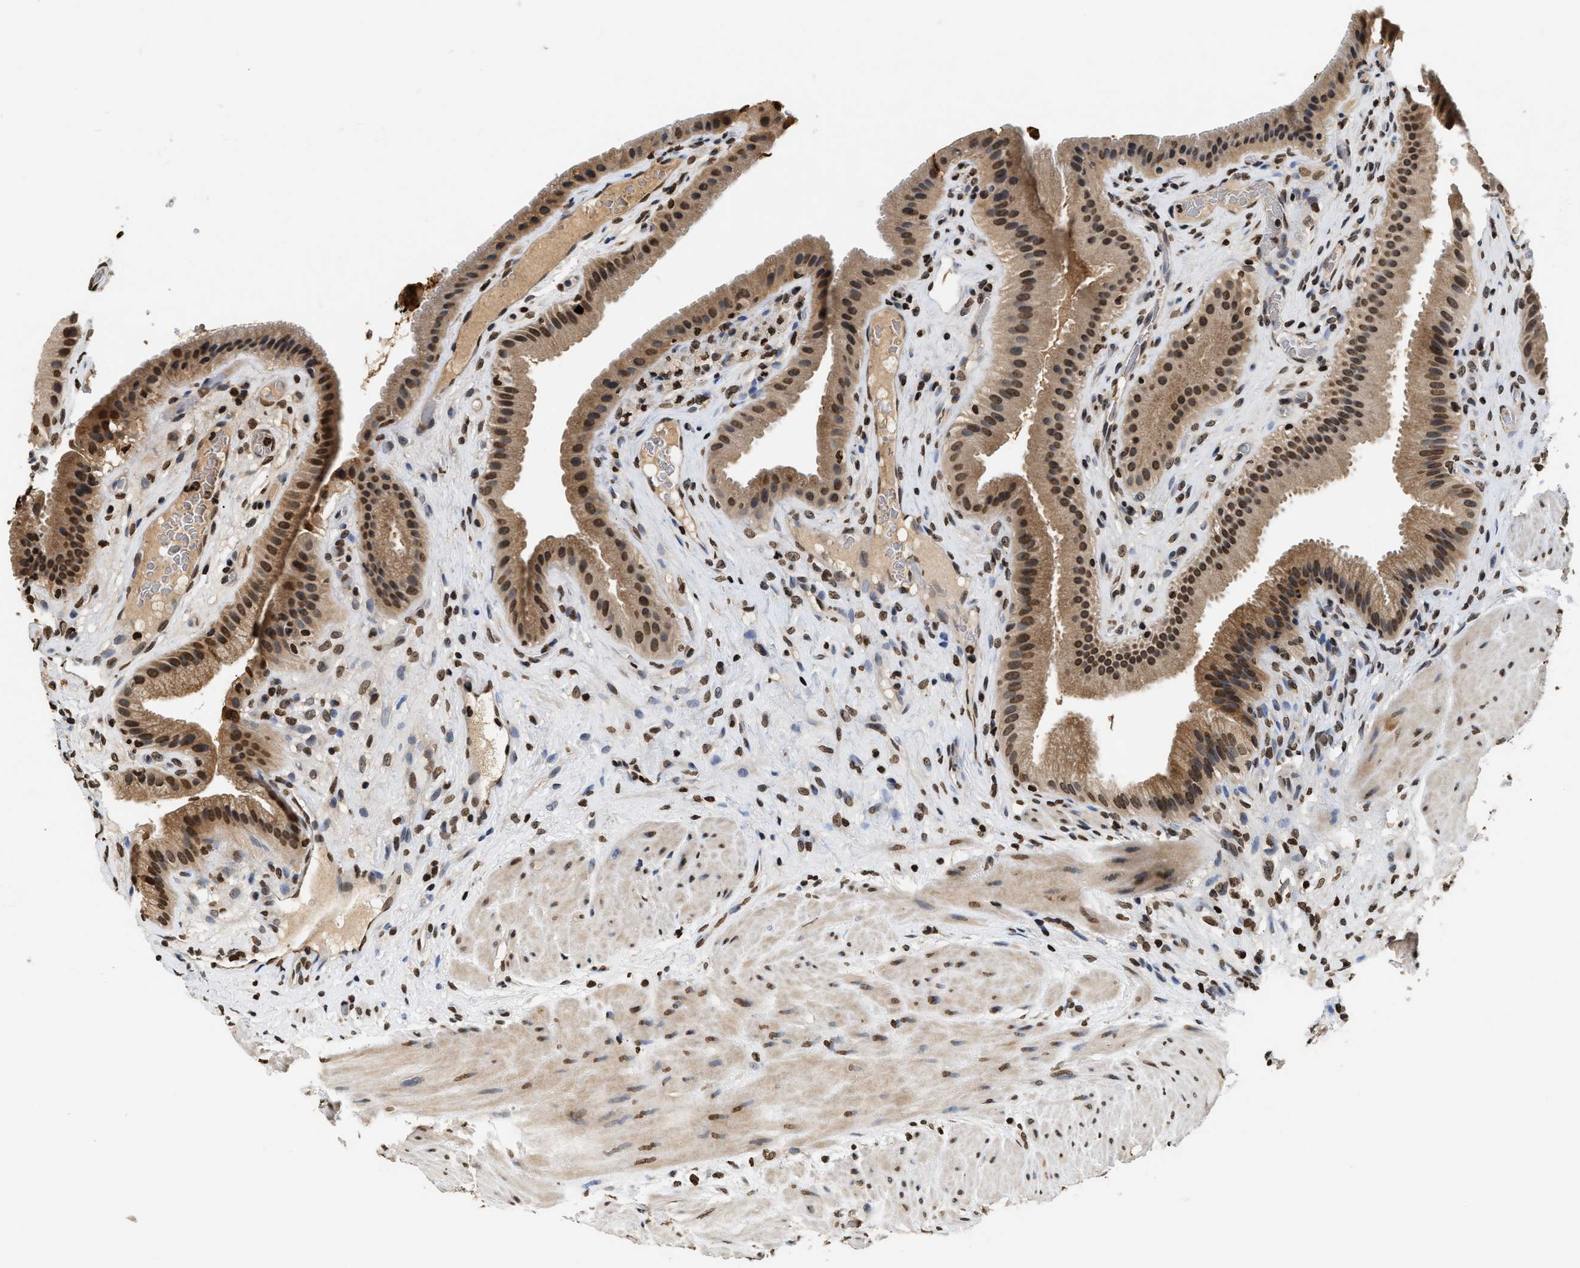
{"staining": {"intensity": "strong", "quantity": ">75%", "location": "cytoplasmic/membranous,nuclear"}, "tissue": "gallbladder", "cell_type": "Glandular cells", "image_type": "normal", "snomed": [{"axis": "morphology", "description": "Normal tissue, NOS"}, {"axis": "topography", "description": "Gallbladder"}], "caption": "Protein expression analysis of benign gallbladder exhibits strong cytoplasmic/membranous,nuclear staining in approximately >75% of glandular cells.", "gene": "DNASE1L3", "patient": {"sex": "male", "age": 49}}